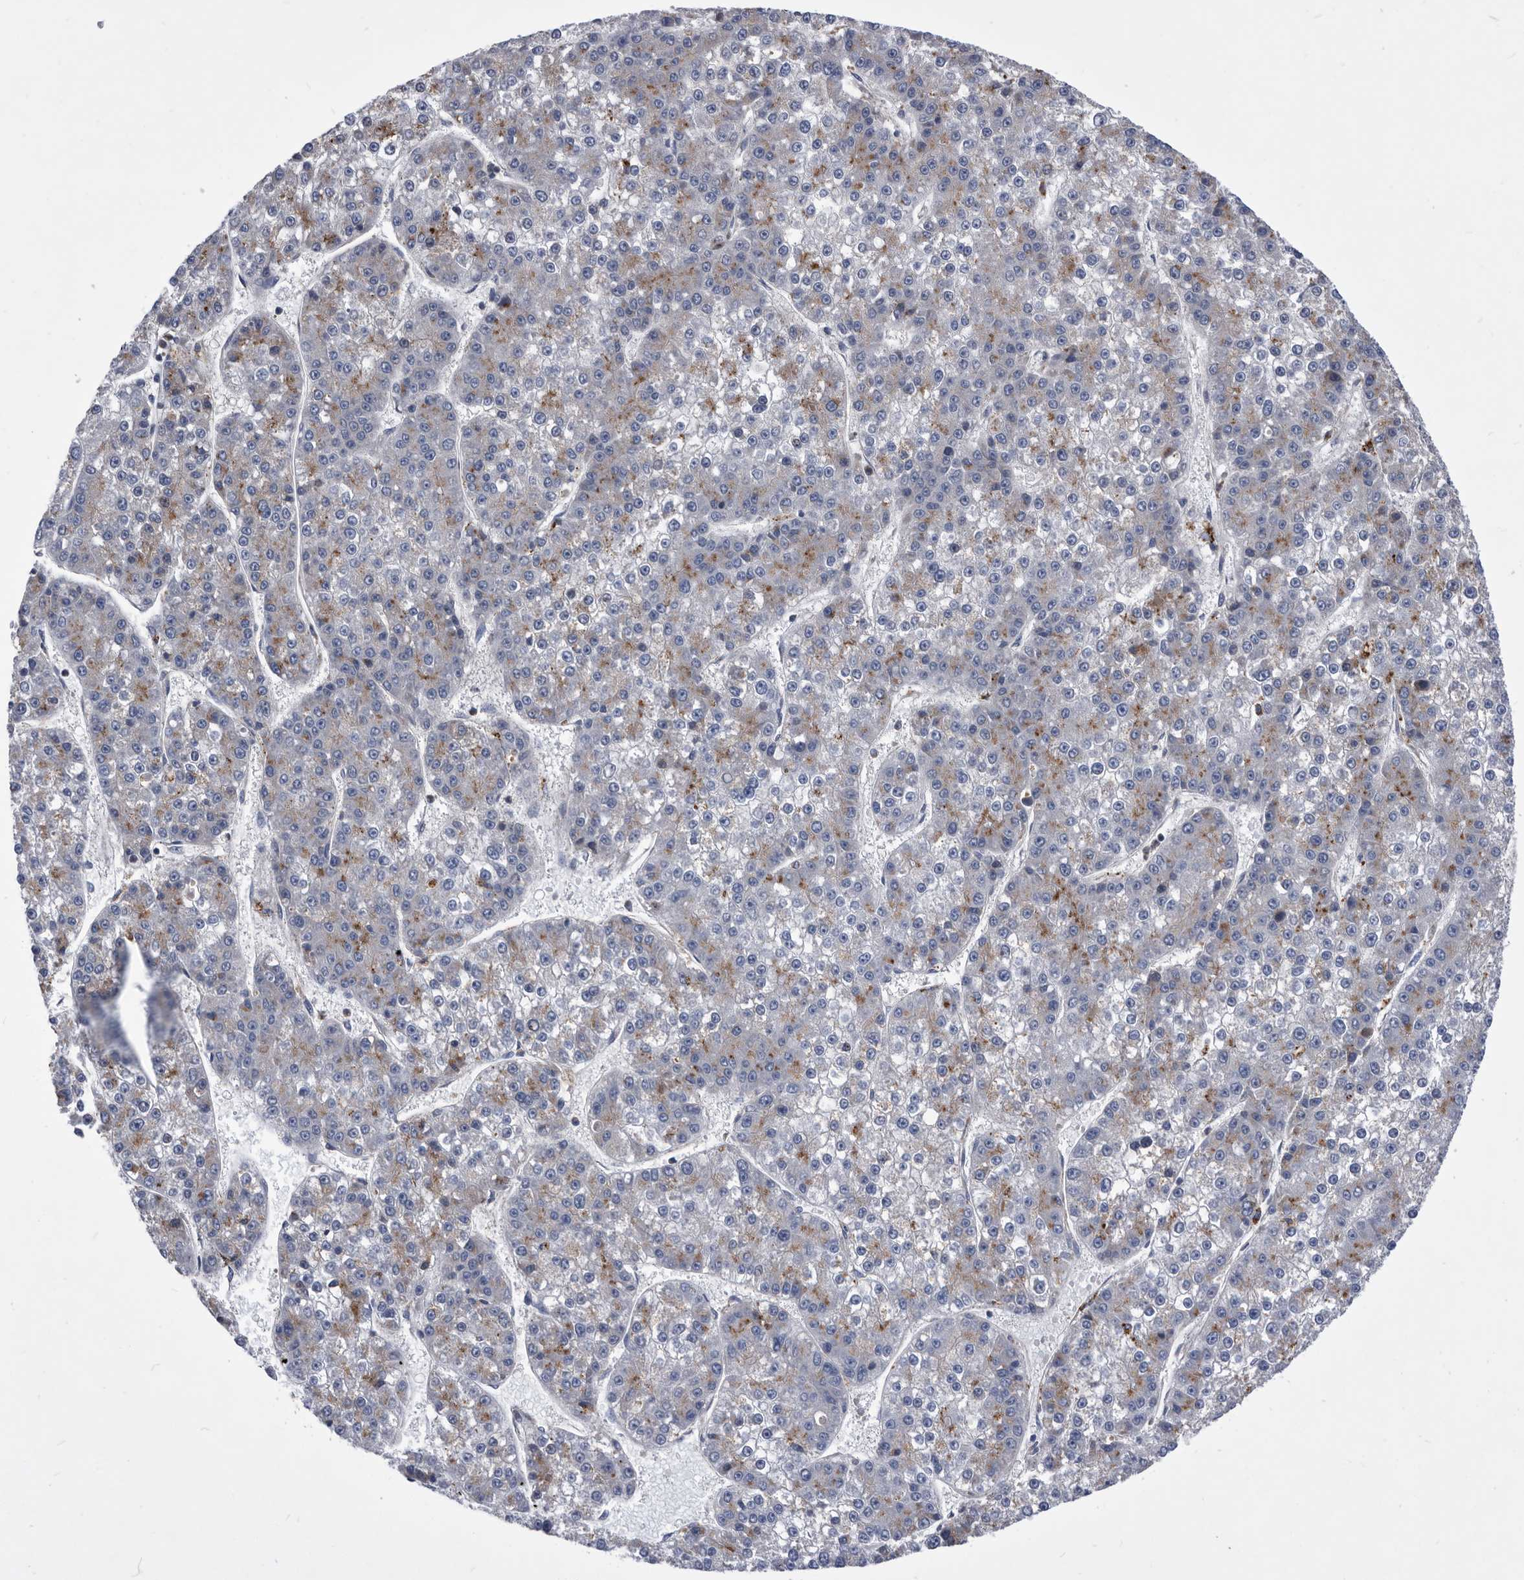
{"staining": {"intensity": "moderate", "quantity": "<25%", "location": "cytoplasmic/membranous"}, "tissue": "liver cancer", "cell_type": "Tumor cells", "image_type": "cancer", "snomed": [{"axis": "morphology", "description": "Carcinoma, Hepatocellular, NOS"}, {"axis": "topography", "description": "Liver"}], "caption": "The photomicrograph displays a brown stain indicating the presence of a protein in the cytoplasmic/membranous of tumor cells in liver cancer (hepatocellular carcinoma).", "gene": "BAIAP3", "patient": {"sex": "female", "age": 73}}